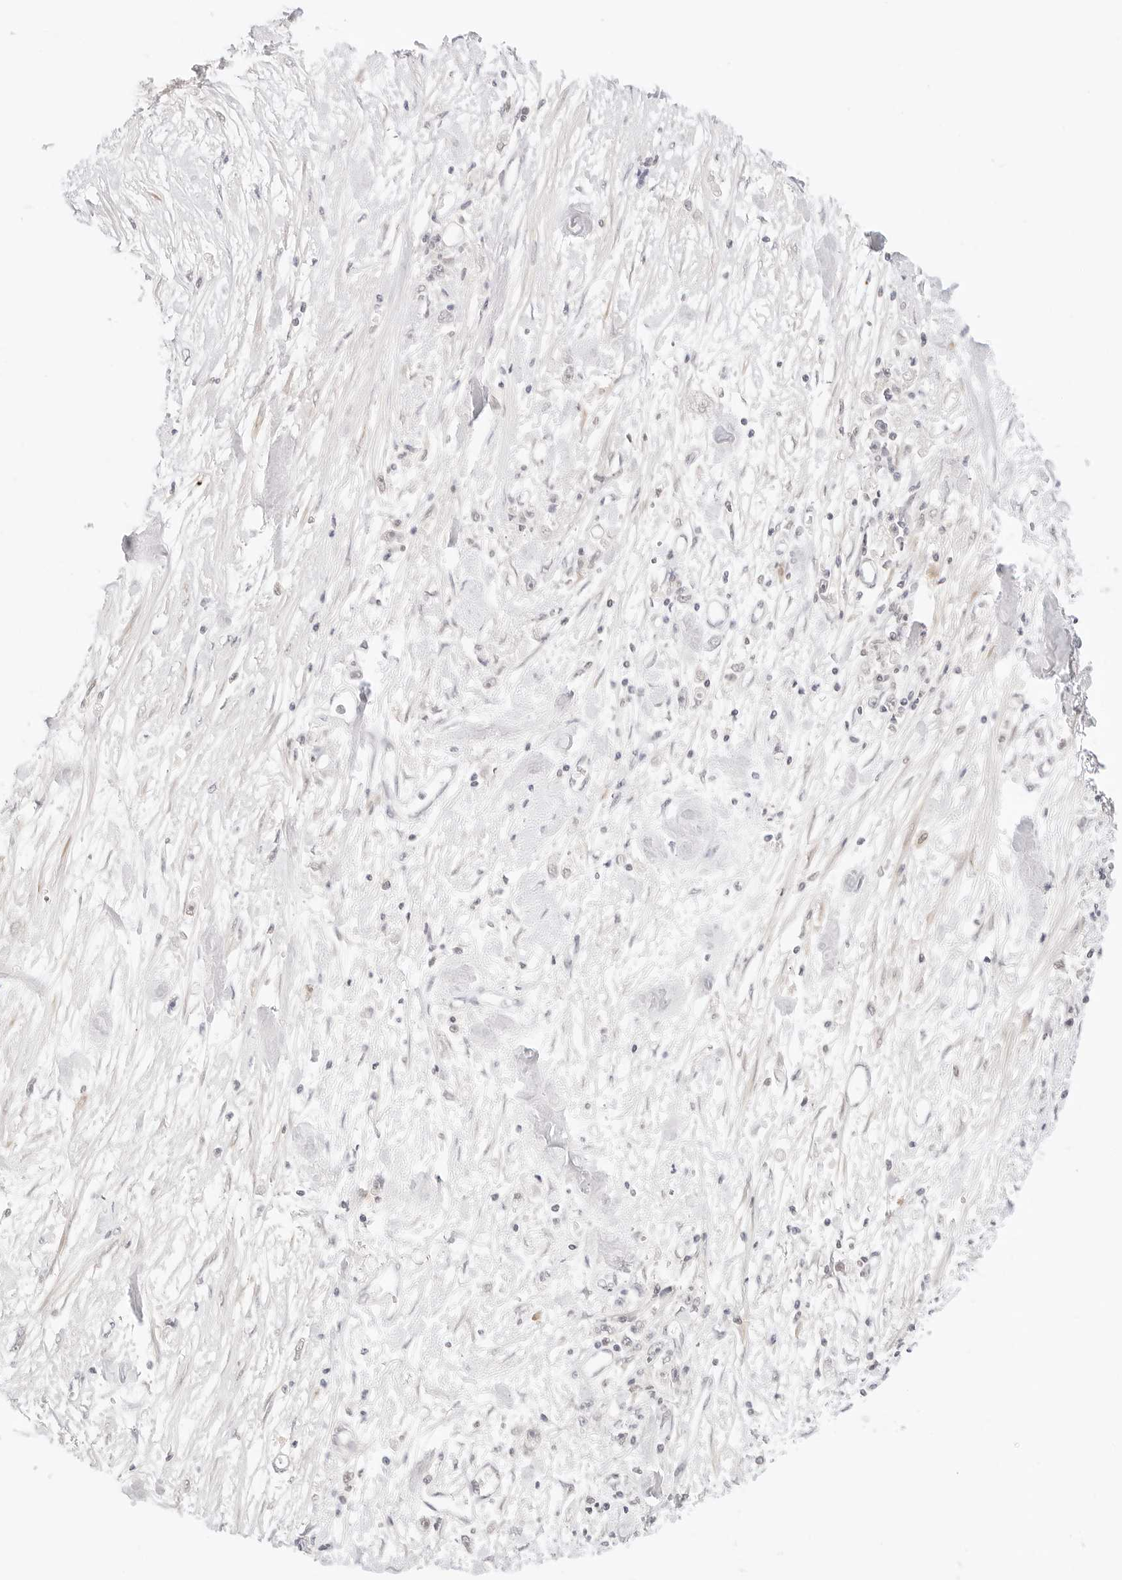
{"staining": {"intensity": "negative", "quantity": "none", "location": "none"}, "tissue": "stomach cancer", "cell_type": "Tumor cells", "image_type": "cancer", "snomed": [{"axis": "morphology", "description": "Adenocarcinoma, NOS"}, {"axis": "topography", "description": "Stomach"}], "caption": "Image shows no significant protein positivity in tumor cells of stomach cancer (adenocarcinoma).", "gene": "XKR4", "patient": {"sex": "female", "age": 59}}